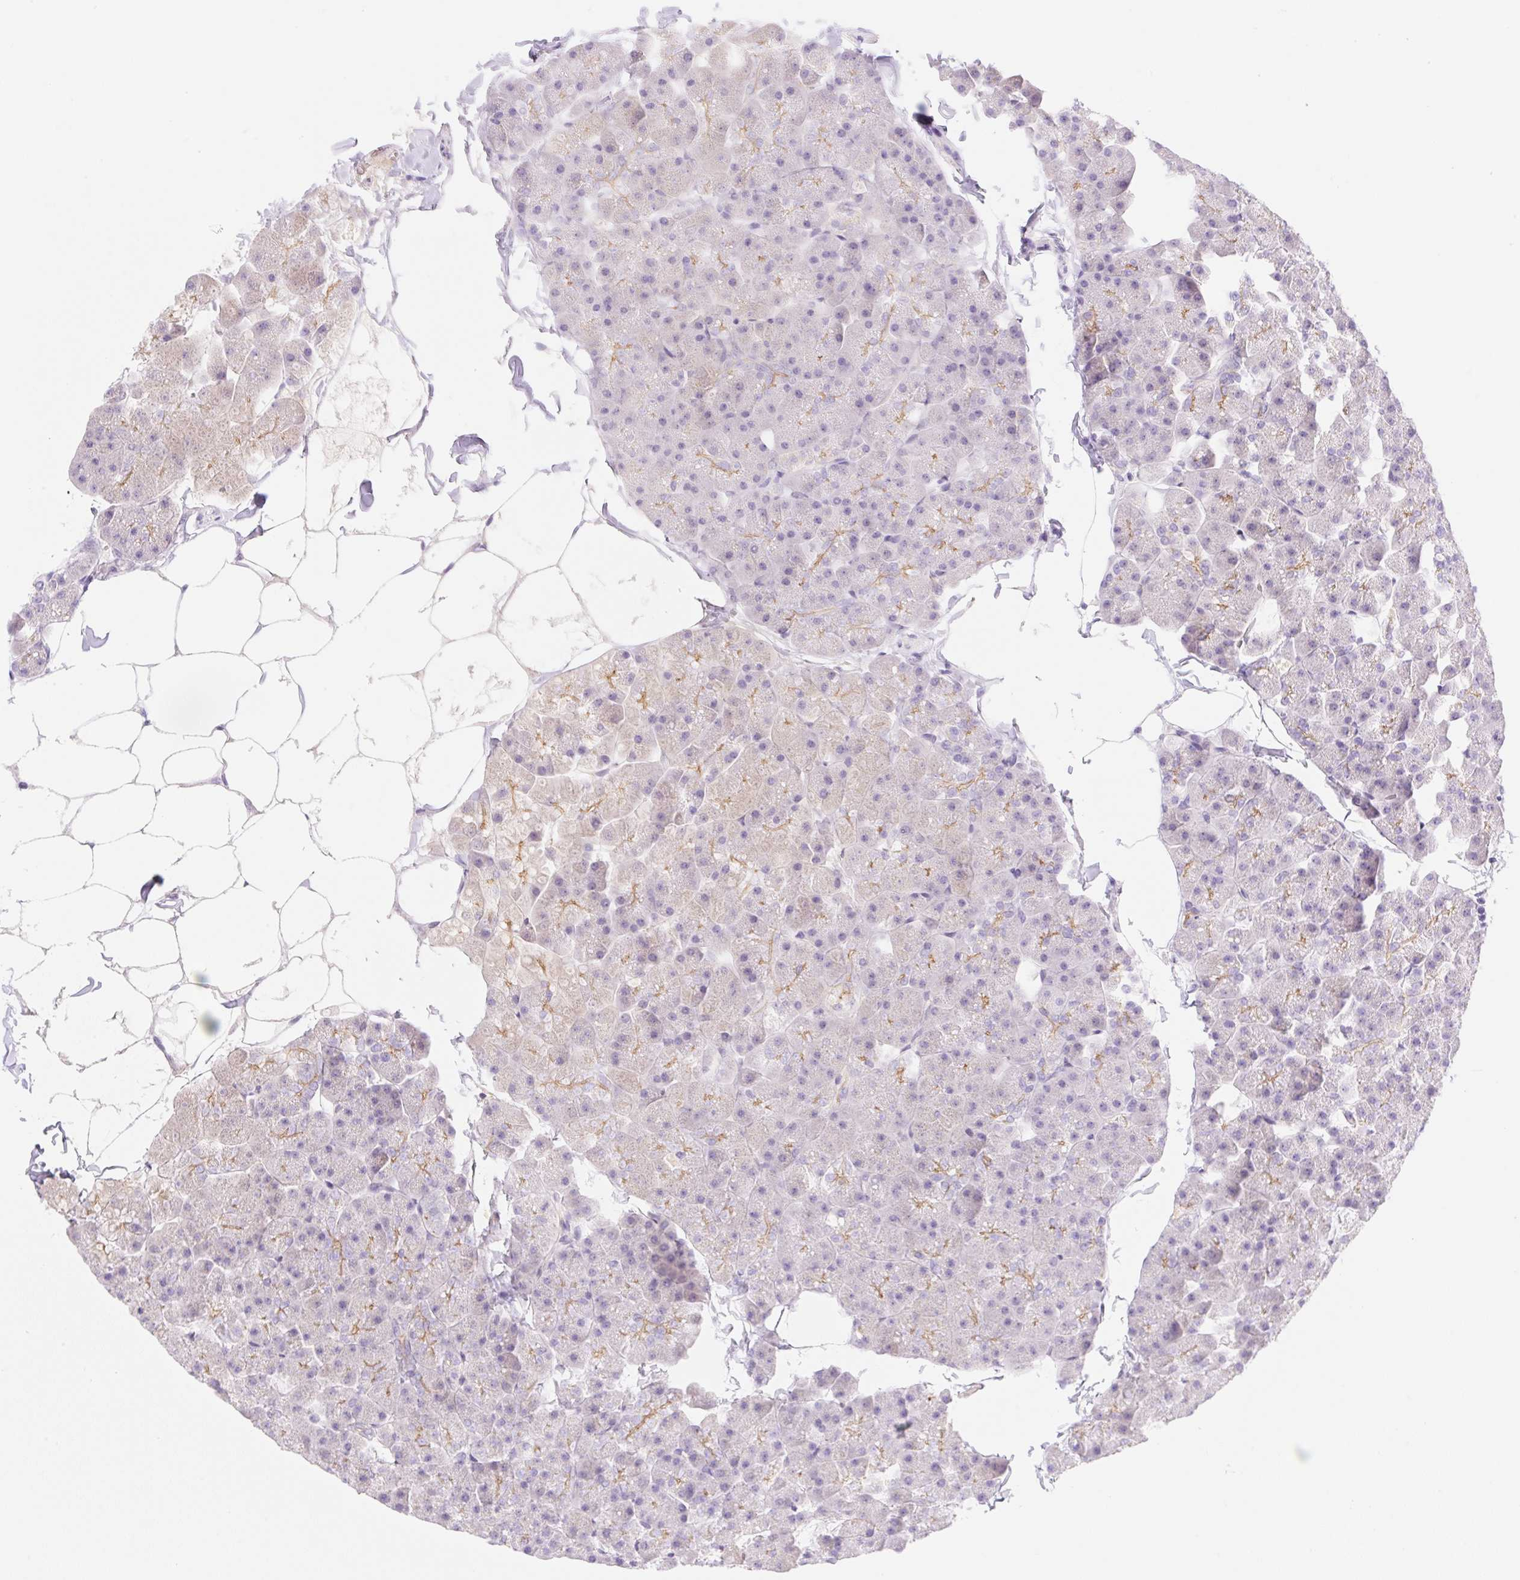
{"staining": {"intensity": "moderate", "quantity": "<25%", "location": "cytoplasmic/membranous"}, "tissue": "pancreas", "cell_type": "Exocrine glandular cells", "image_type": "normal", "snomed": [{"axis": "morphology", "description": "Normal tissue, NOS"}, {"axis": "topography", "description": "Pancreas"}], "caption": "Moderate cytoplasmic/membranous staining for a protein is seen in approximately <25% of exocrine glandular cells of normal pancreas using immunohistochemistry (IHC).", "gene": "DENND5A", "patient": {"sex": "male", "age": 35}}